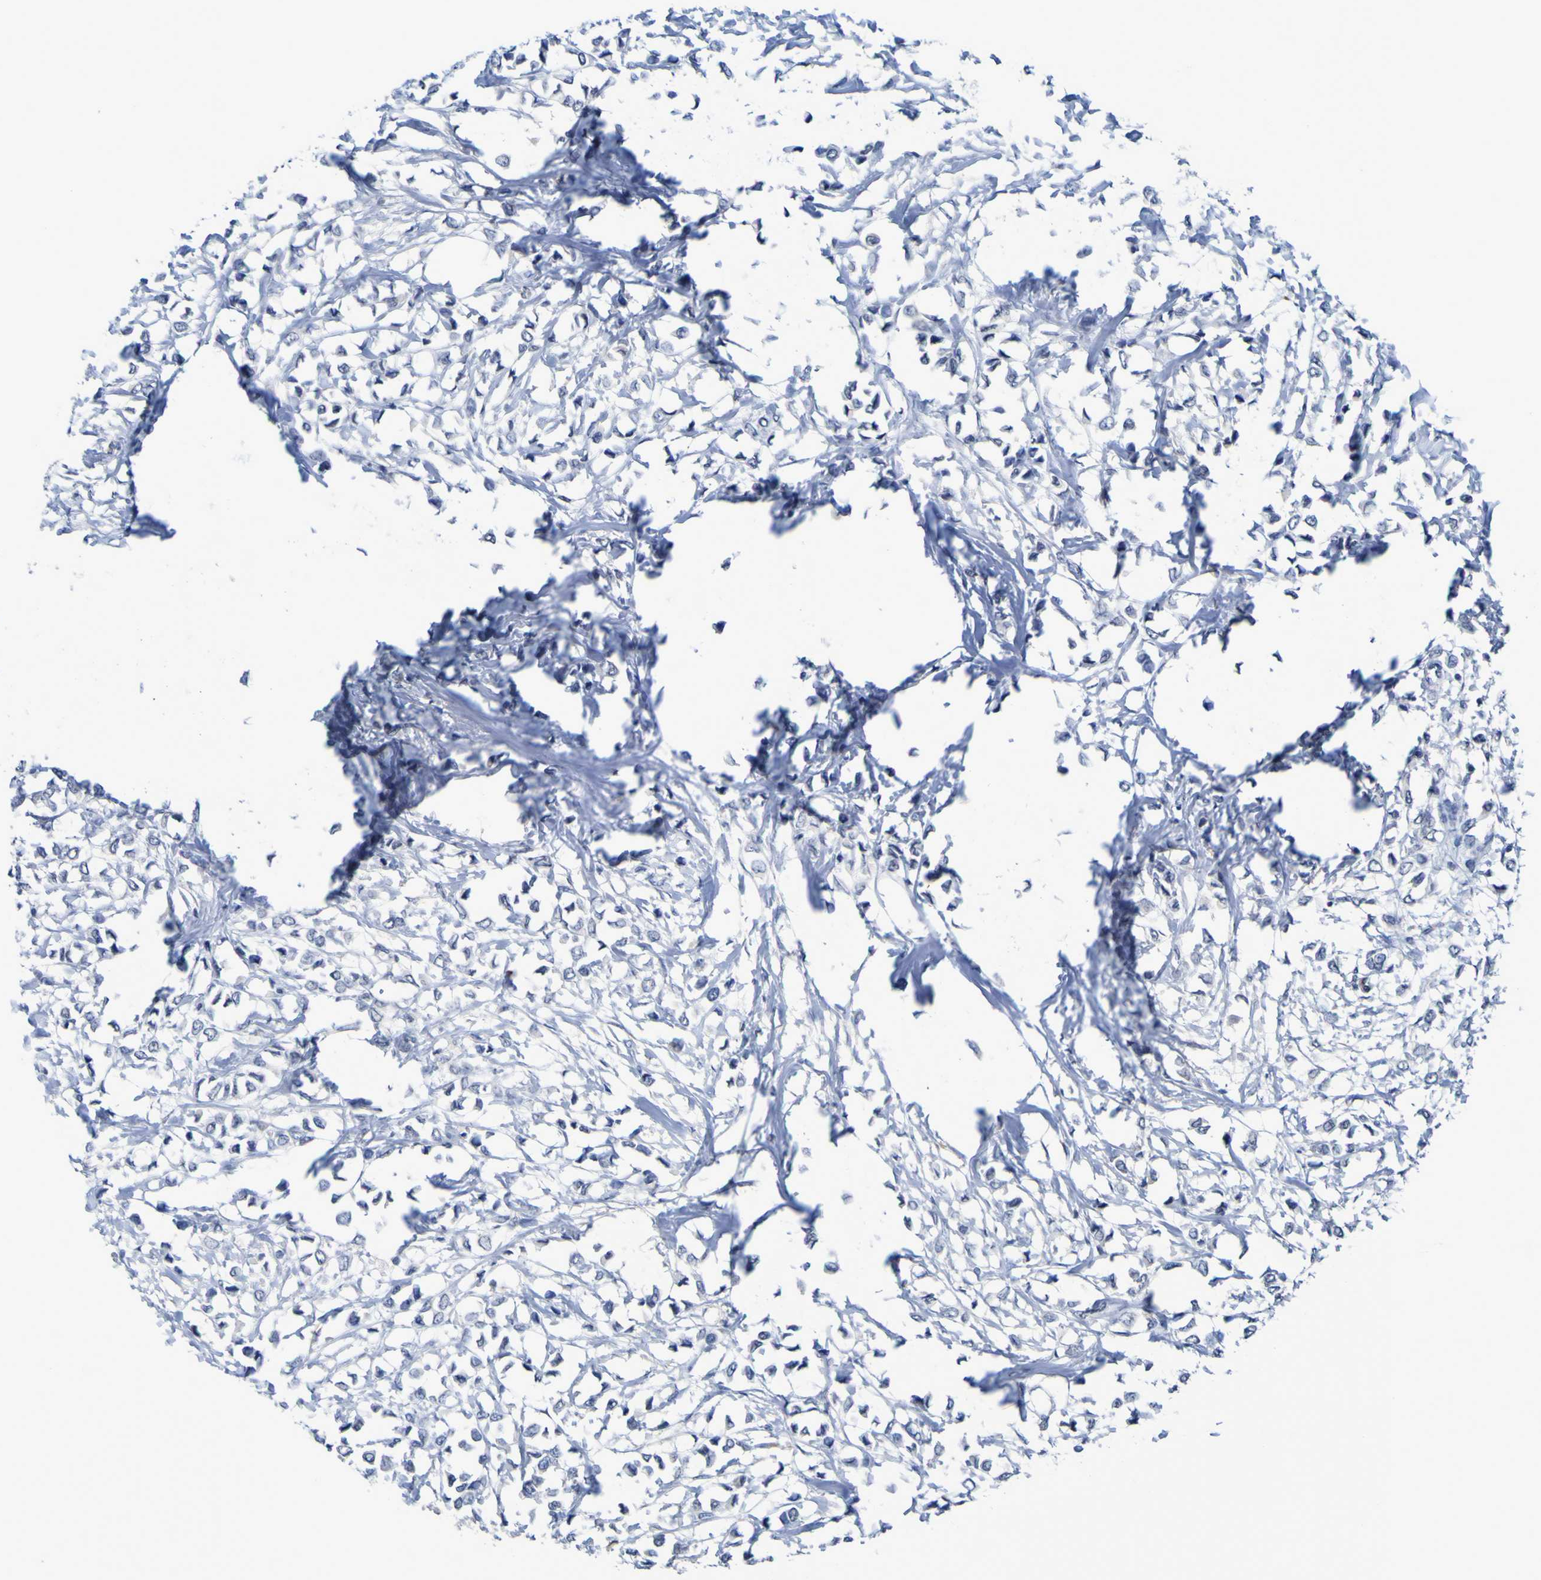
{"staining": {"intensity": "negative", "quantity": "none", "location": "none"}, "tissue": "breast cancer", "cell_type": "Tumor cells", "image_type": "cancer", "snomed": [{"axis": "morphology", "description": "Lobular carcinoma"}, {"axis": "topography", "description": "Breast"}], "caption": "Tumor cells show no significant positivity in breast cancer.", "gene": "VMA21", "patient": {"sex": "female", "age": 51}}